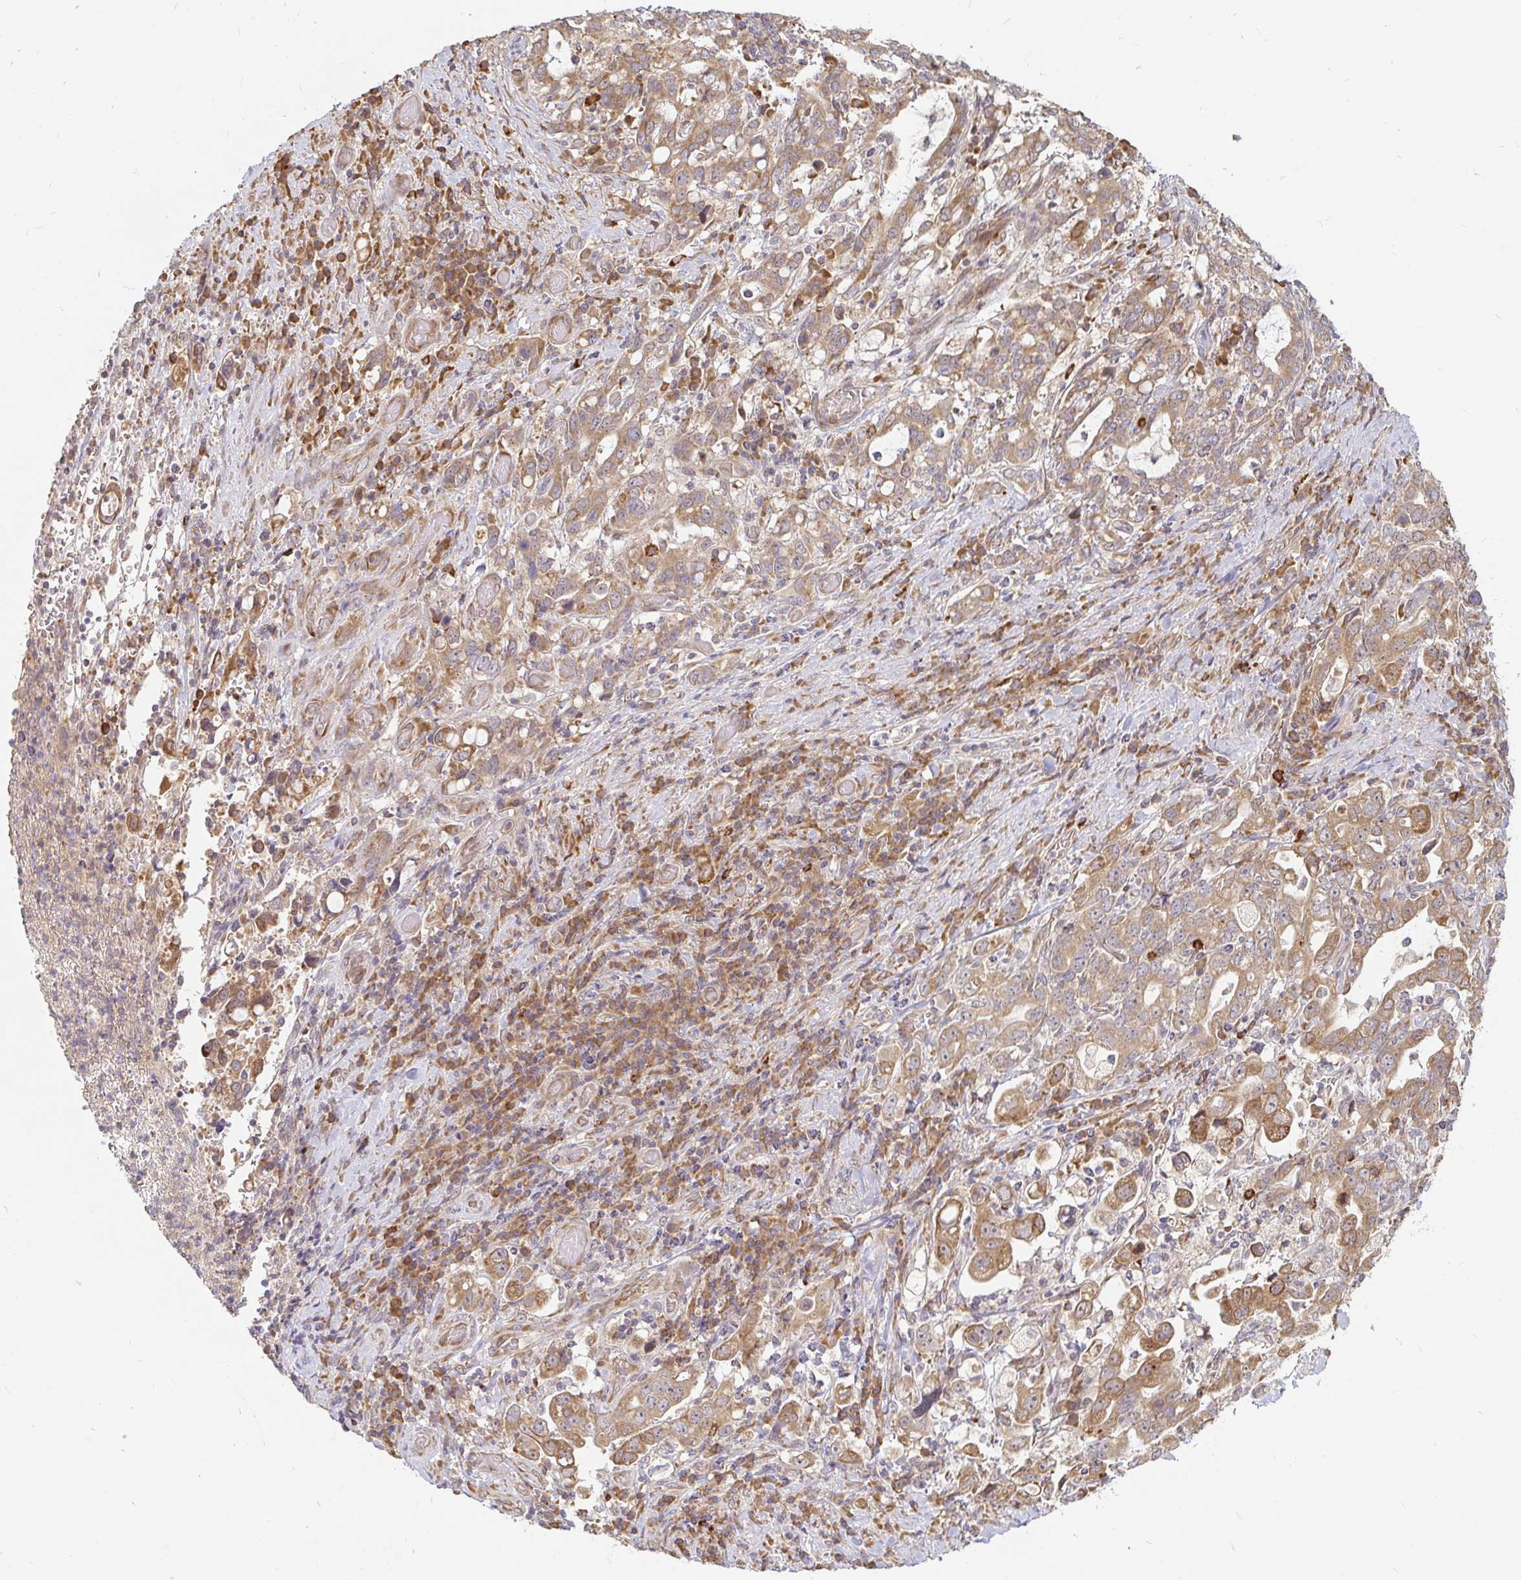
{"staining": {"intensity": "moderate", "quantity": ">75%", "location": "cytoplasmic/membranous"}, "tissue": "stomach cancer", "cell_type": "Tumor cells", "image_type": "cancer", "snomed": [{"axis": "morphology", "description": "Adenocarcinoma, NOS"}, {"axis": "topography", "description": "Stomach, upper"}, {"axis": "topography", "description": "Stomach"}], "caption": "Protein staining of stomach cancer tissue demonstrates moderate cytoplasmic/membranous expression in approximately >75% of tumor cells.", "gene": "CAST", "patient": {"sex": "male", "age": 62}}